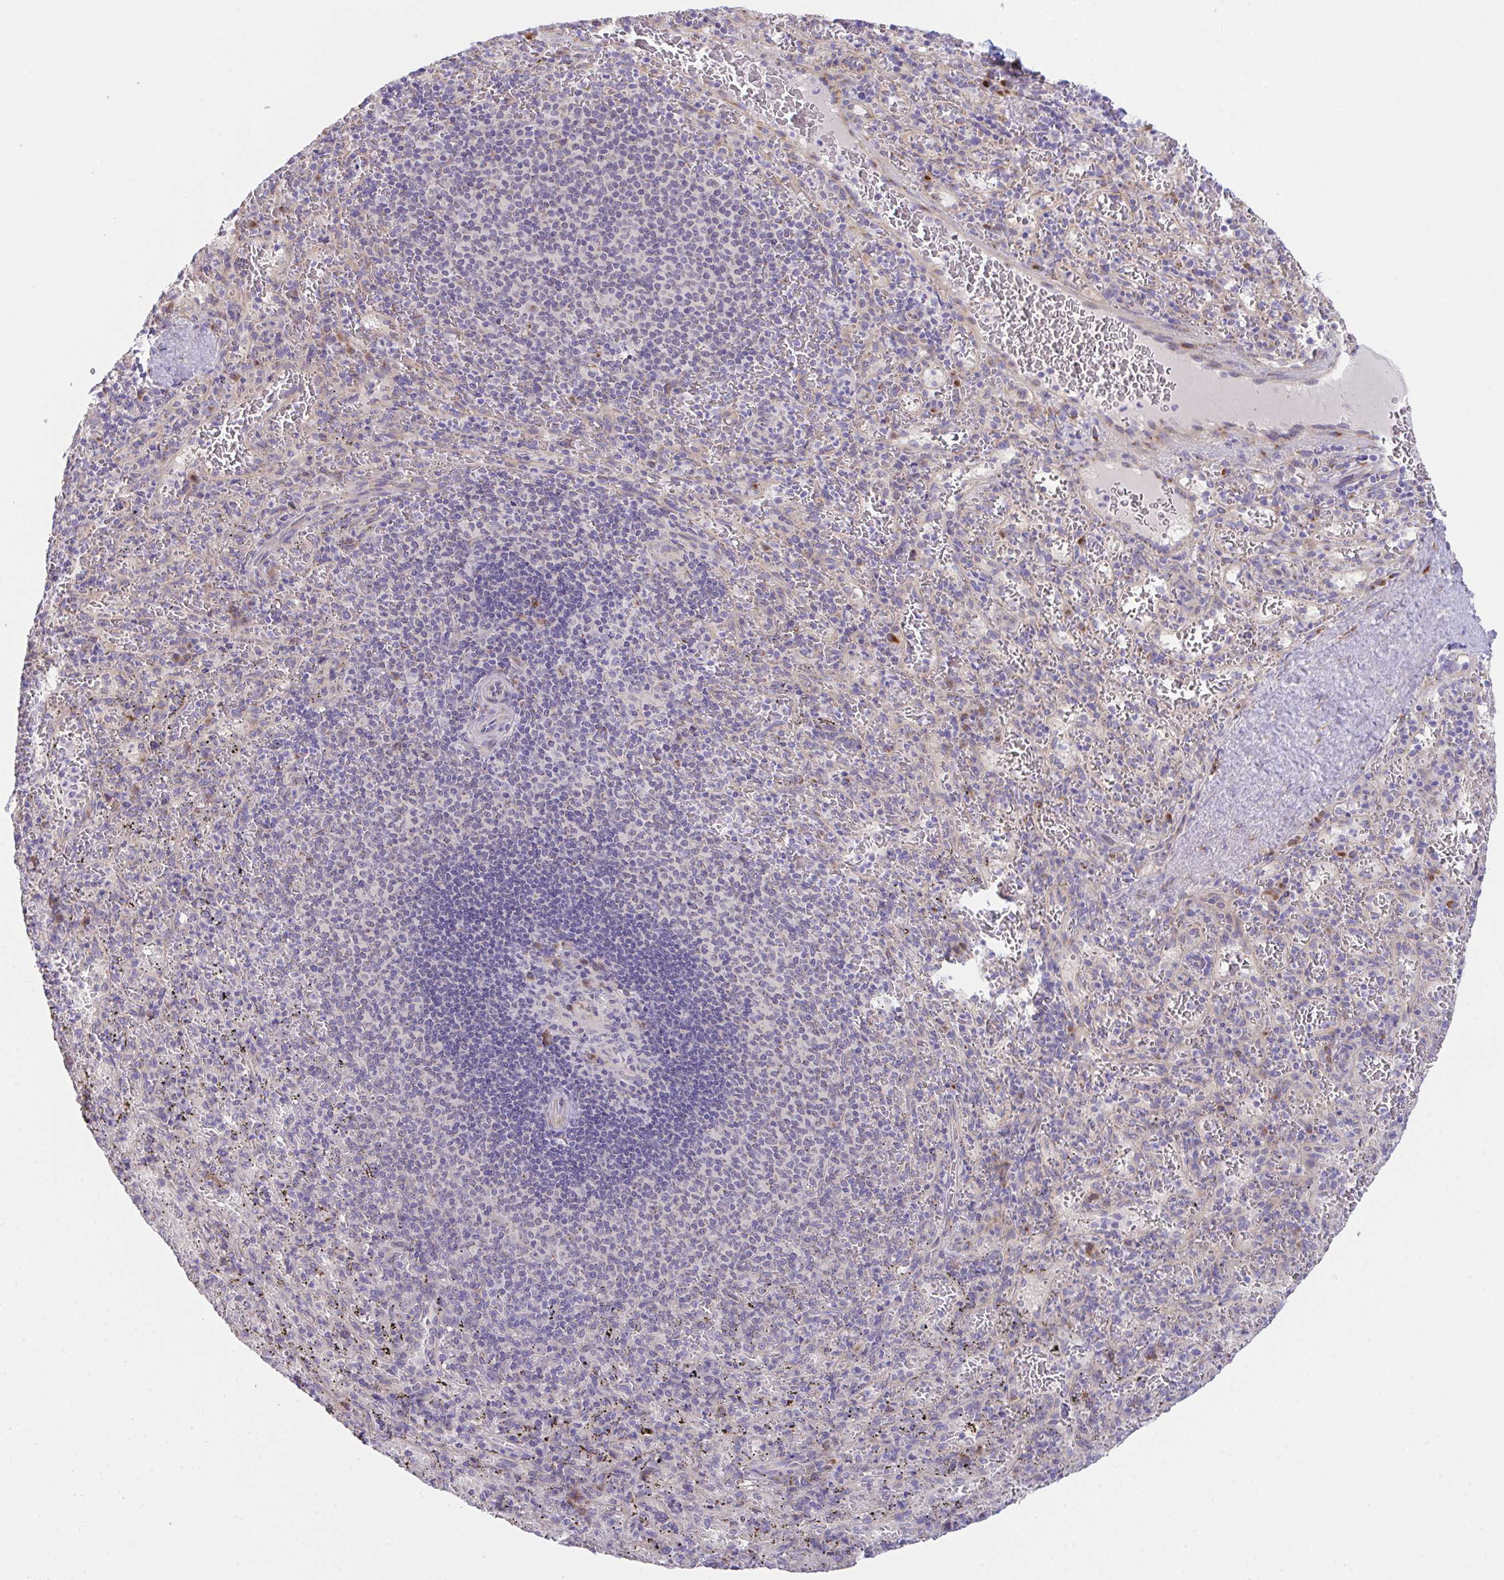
{"staining": {"intensity": "negative", "quantity": "none", "location": "none"}, "tissue": "spleen", "cell_type": "Cells in red pulp", "image_type": "normal", "snomed": [{"axis": "morphology", "description": "Normal tissue, NOS"}, {"axis": "topography", "description": "Spleen"}], "caption": "The IHC photomicrograph has no significant expression in cells in red pulp of spleen. (DAB immunohistochemistry (IHC), high magnification).", "gene": "MIA3", "patient": {"sex": "male", "age": 57}}